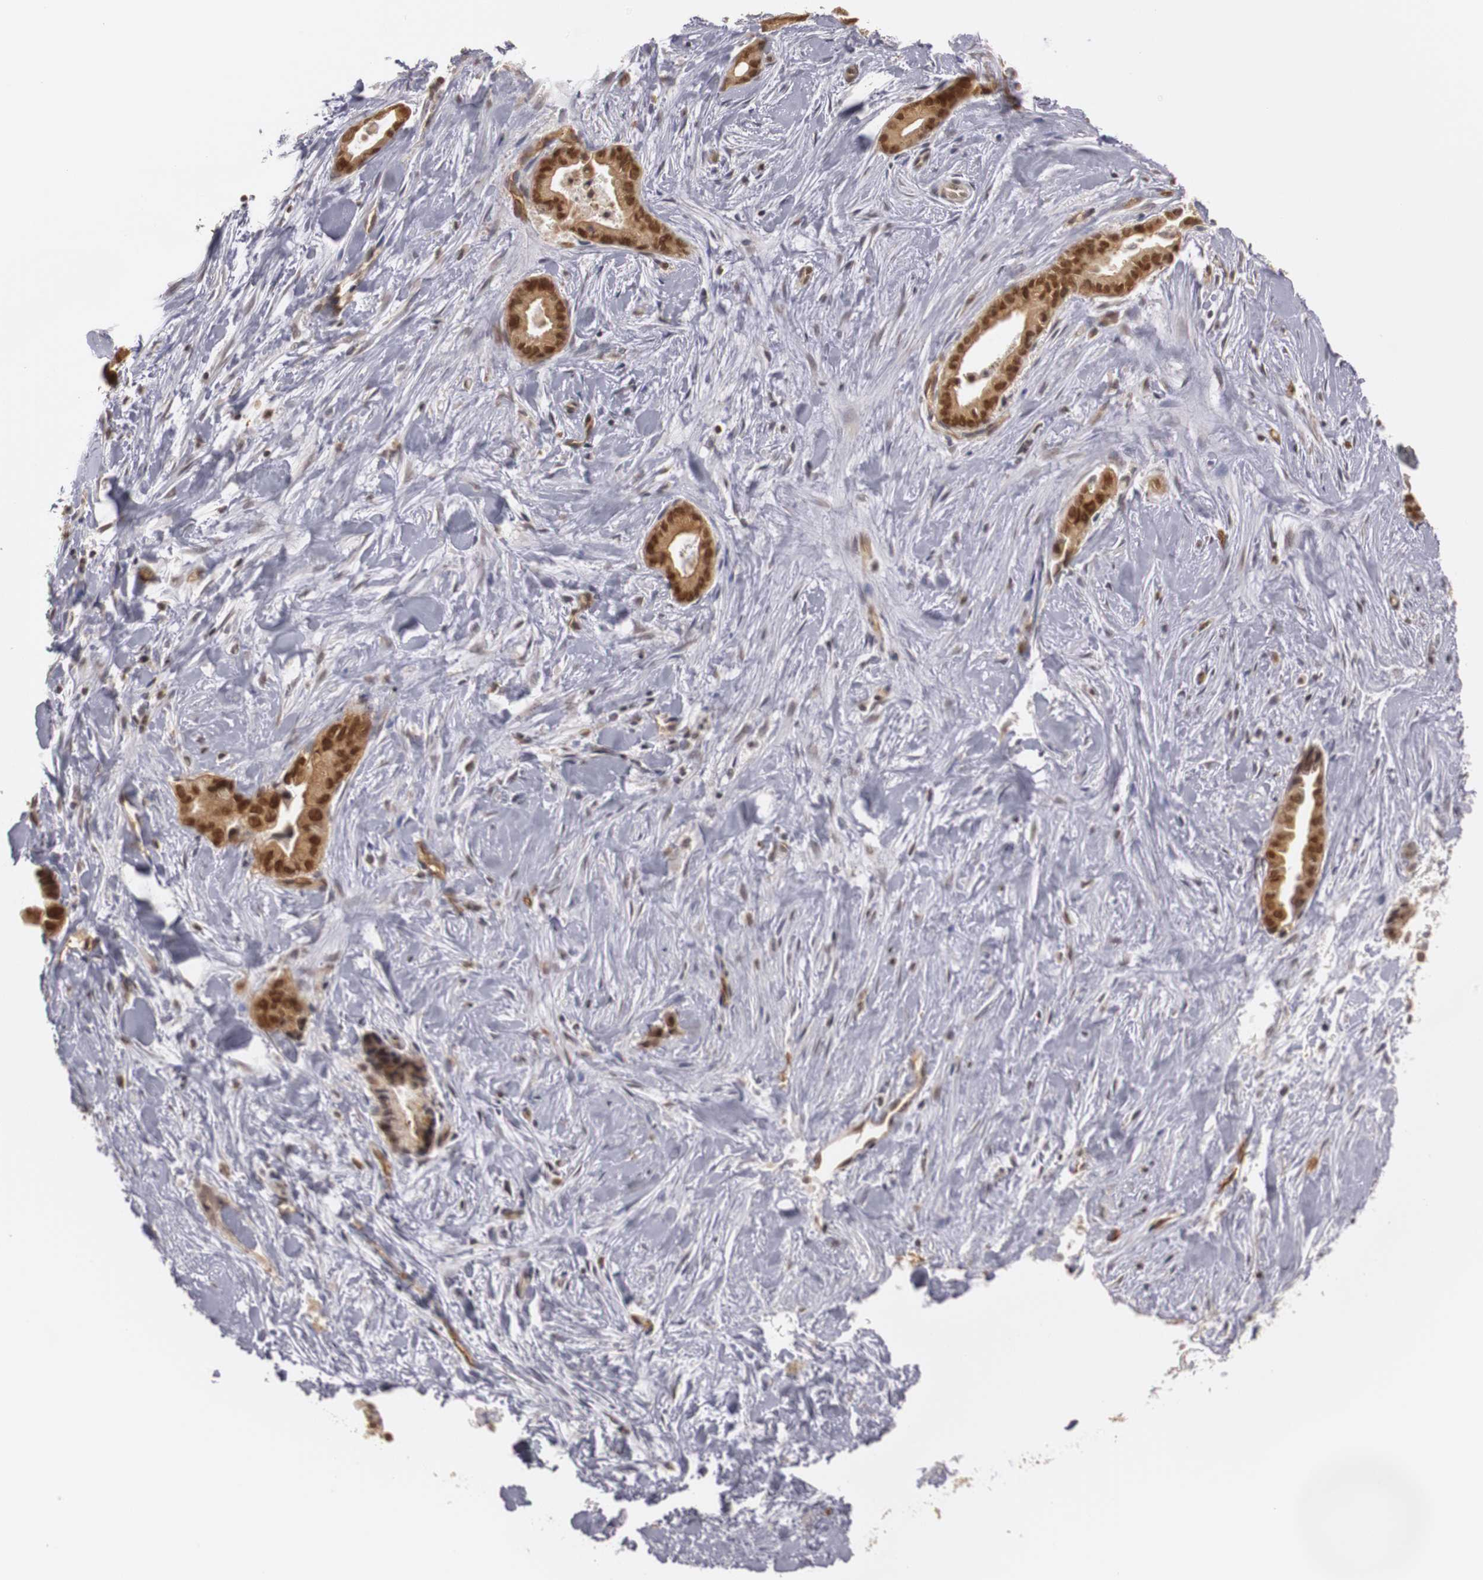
{"staining": {"intensity": "strong", "quantity": ">75%", "location": "cytoplasmic/membranous,nuclear"}, "tissue": "liver cancer", "cell_type": "Tumor cells", "image_type": "cancer", "snomed": [{"axis": "morphology", "description": "Cholangiocarcinoma"}, {"axis": "topography", "description": "Liver"}], "caption": "Liver cholangiocarcinoma stained with a brown dye demonstrates strong cytoplasmic/membranous and nuclear positive expression in about >75% of tumor cells.", "gene": "PLEKHA1", "patient": {"sex": "female", "age": 55}}